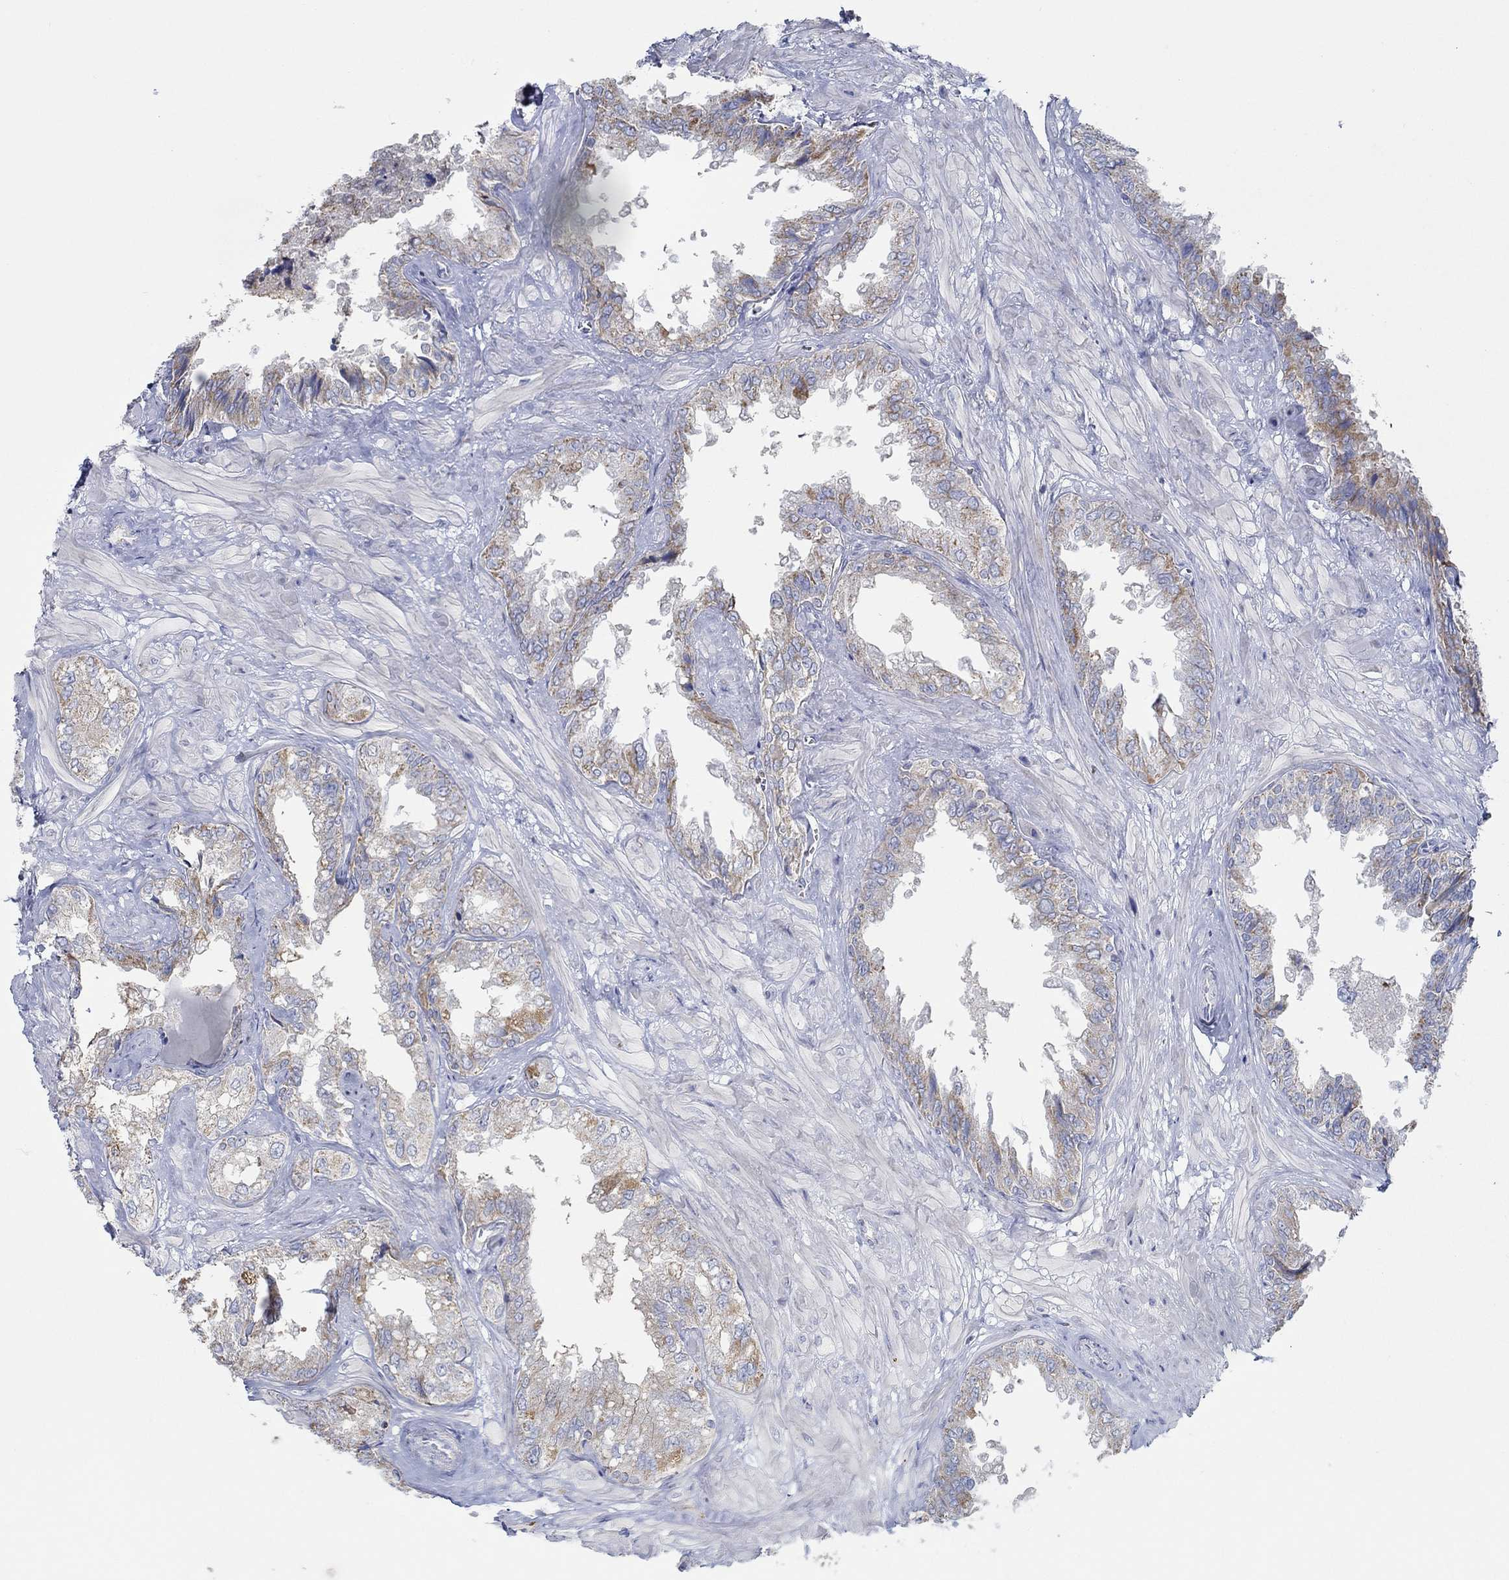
{"staining": {"intensity": "moderate", "quantity": "25%-75%", "location": "cytoplasmic/membranous"}, "tissue": "seminal vesicle", "cell_type": "Glandular cells", "image_type": "normal", "snomed": [{"axis": "morphology", "description": "Normal tissue, NOS"}, {"axis": "topography", "description": "Seminal veicle"}], "caption": "Immunohistochemistry (IHC) staining of benign seminal vesicle, which exhibits medium levels of moderate cytoplasmic/membranous positivity in approximately 25%-75% of glandular cells indicating moderate cytoplasmic/membranous protein staining. The staining was performed using DAB (brown) for protein detection and nuclei were counterstained in hematoxylin (blue).", "gene": "GLOD5", "patient": {"sex": "male", "age": 67}}